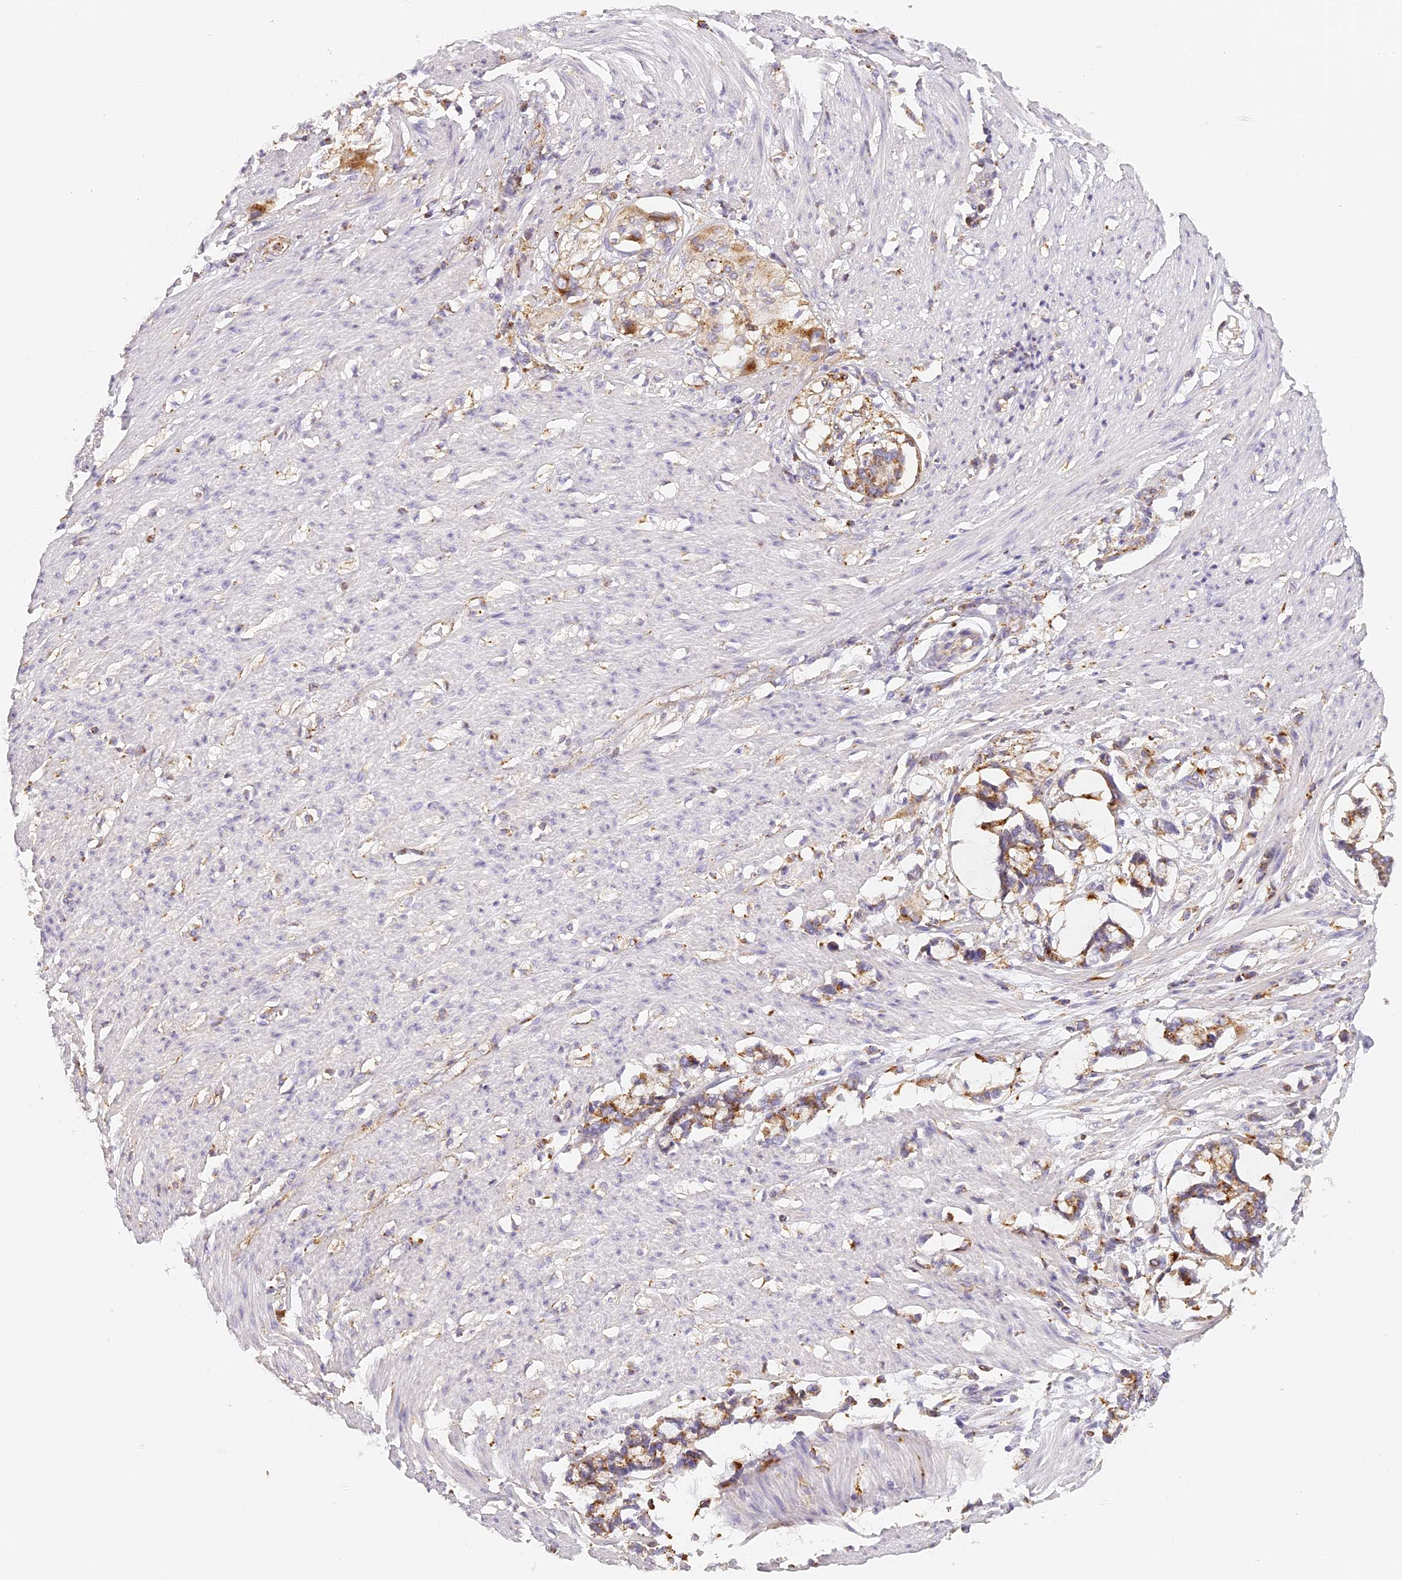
{"staining": {"intensity": "moderate", "quantity": "<25%", "location": "cytoplasmic/membranous"}, "tissue": "smooth muscle", "cell_type": "Smooth muscle cells", "image_type": "normal", "snomed": [{"axis": "morphology", "description": "Normal tissue, NOS"}, {"axis": "morphology", "description": "Adenocarcinoma, NOS"}, {"axis": "topography", "description": "Colon"}, {"axis": "topography", "description": "Peripheral nerve tissue"}], "caption": "Smooth muscle stained for a protein exhibits moderate cytoplasmic/membranous positivity in smooth muscle cells. (Stains: DAB in brown, nuclei in blue, Microscopy: brightfield microscopy at high magnification).", "gene": "LAMP2", "patient": {"sex": "male", "age": 14}}